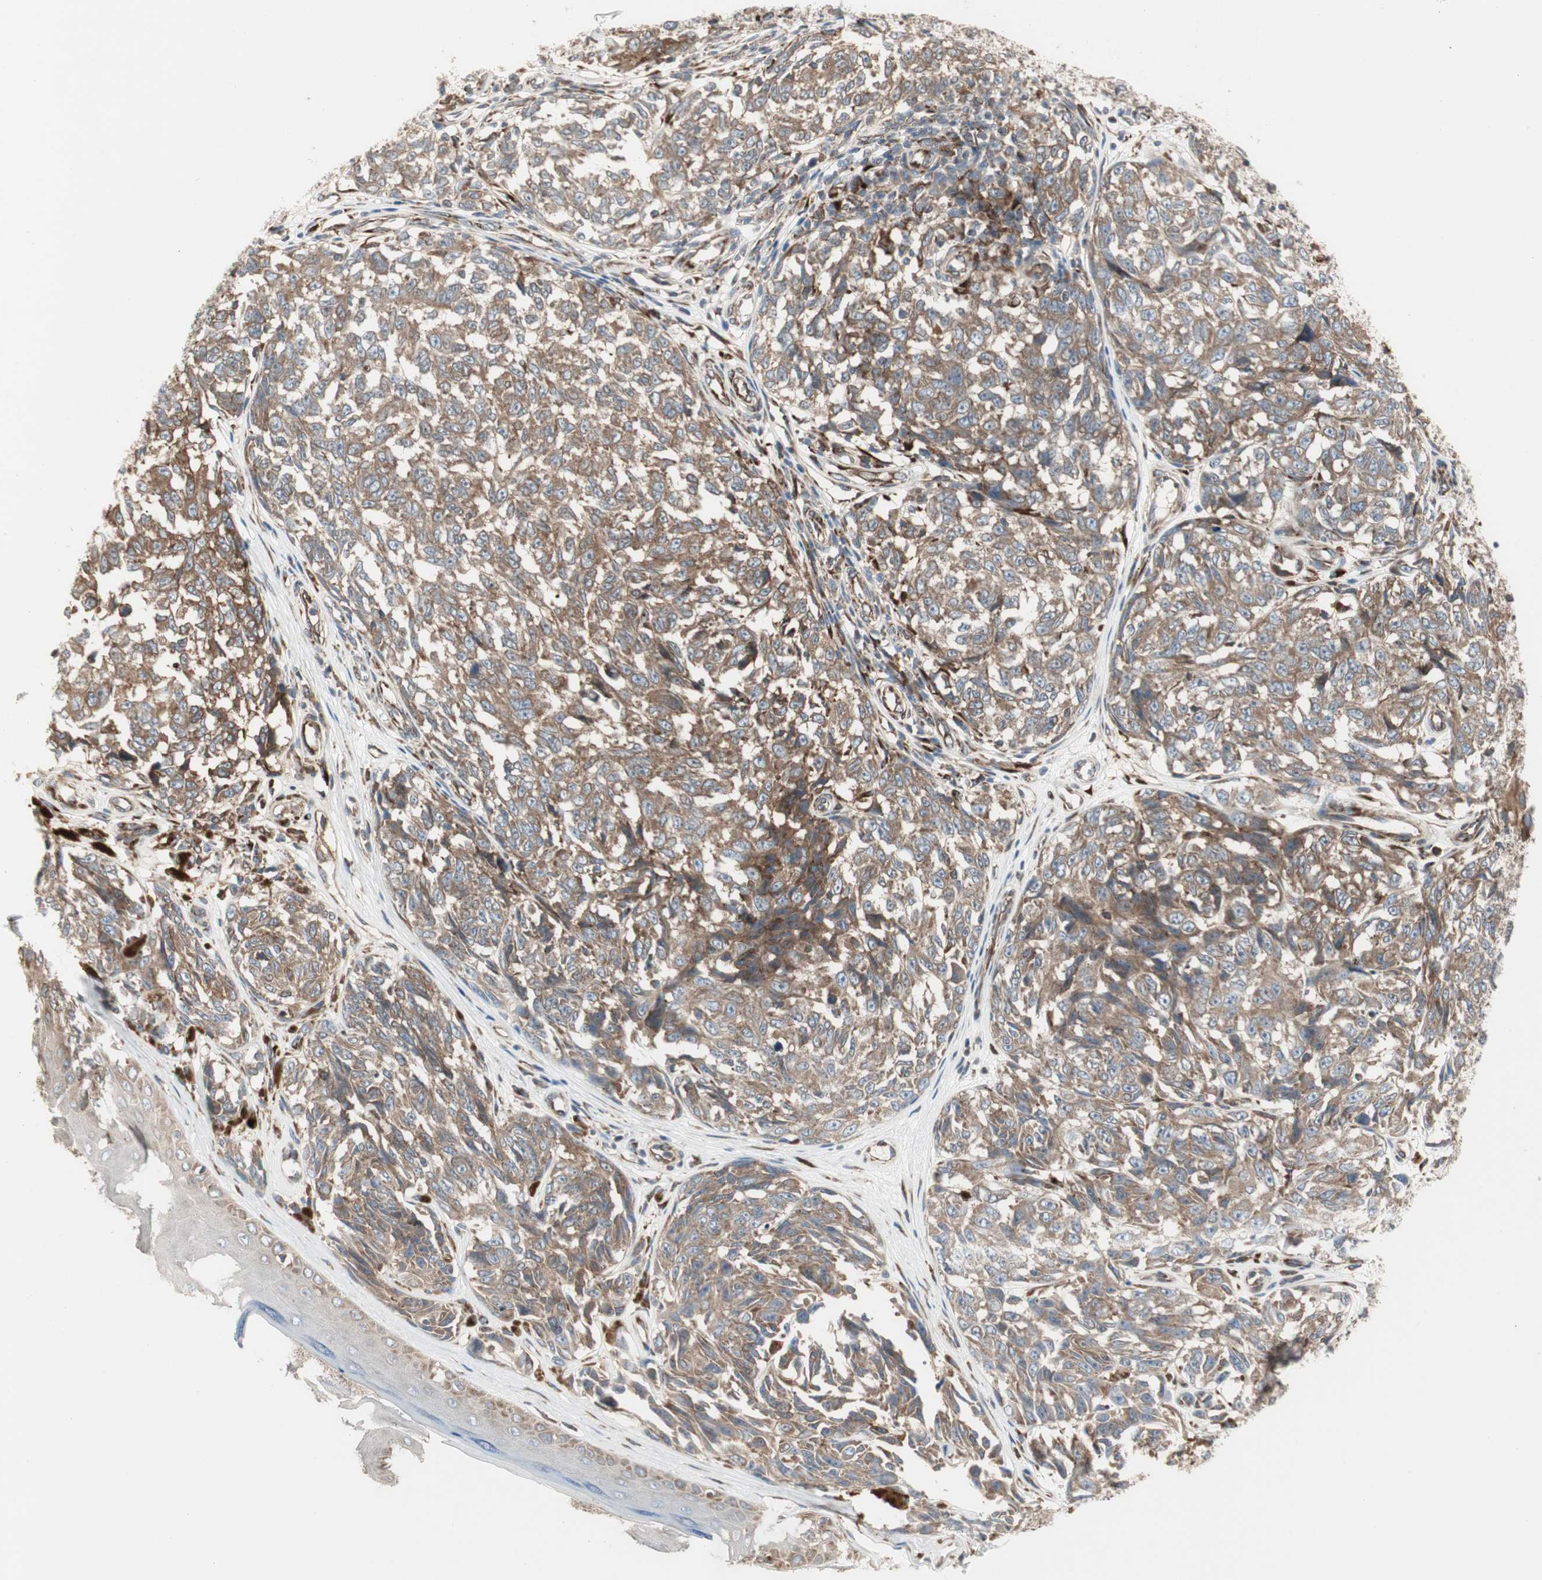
{"staining": {"intensity": "moderate", "quantity": ">75%", "location": "cytoplasmic/membranous"}, "tissue": "melanoma", "cell_type": "Tumor cells", "image_type": "cancer", "snomed": [{"axis": "morphology", "description": "Malignant melanoma, NOS"}, {"axis": "topography", "description": "Skin"}], "caption": "Brown immunohistochemical staining in human malignant melanoma exhibits moderate cytoplasmic/membranous positivity in approximately >75% of tumor cells.", "gene": "H6PD", "patient": {"sex": "female", "age": 64}}